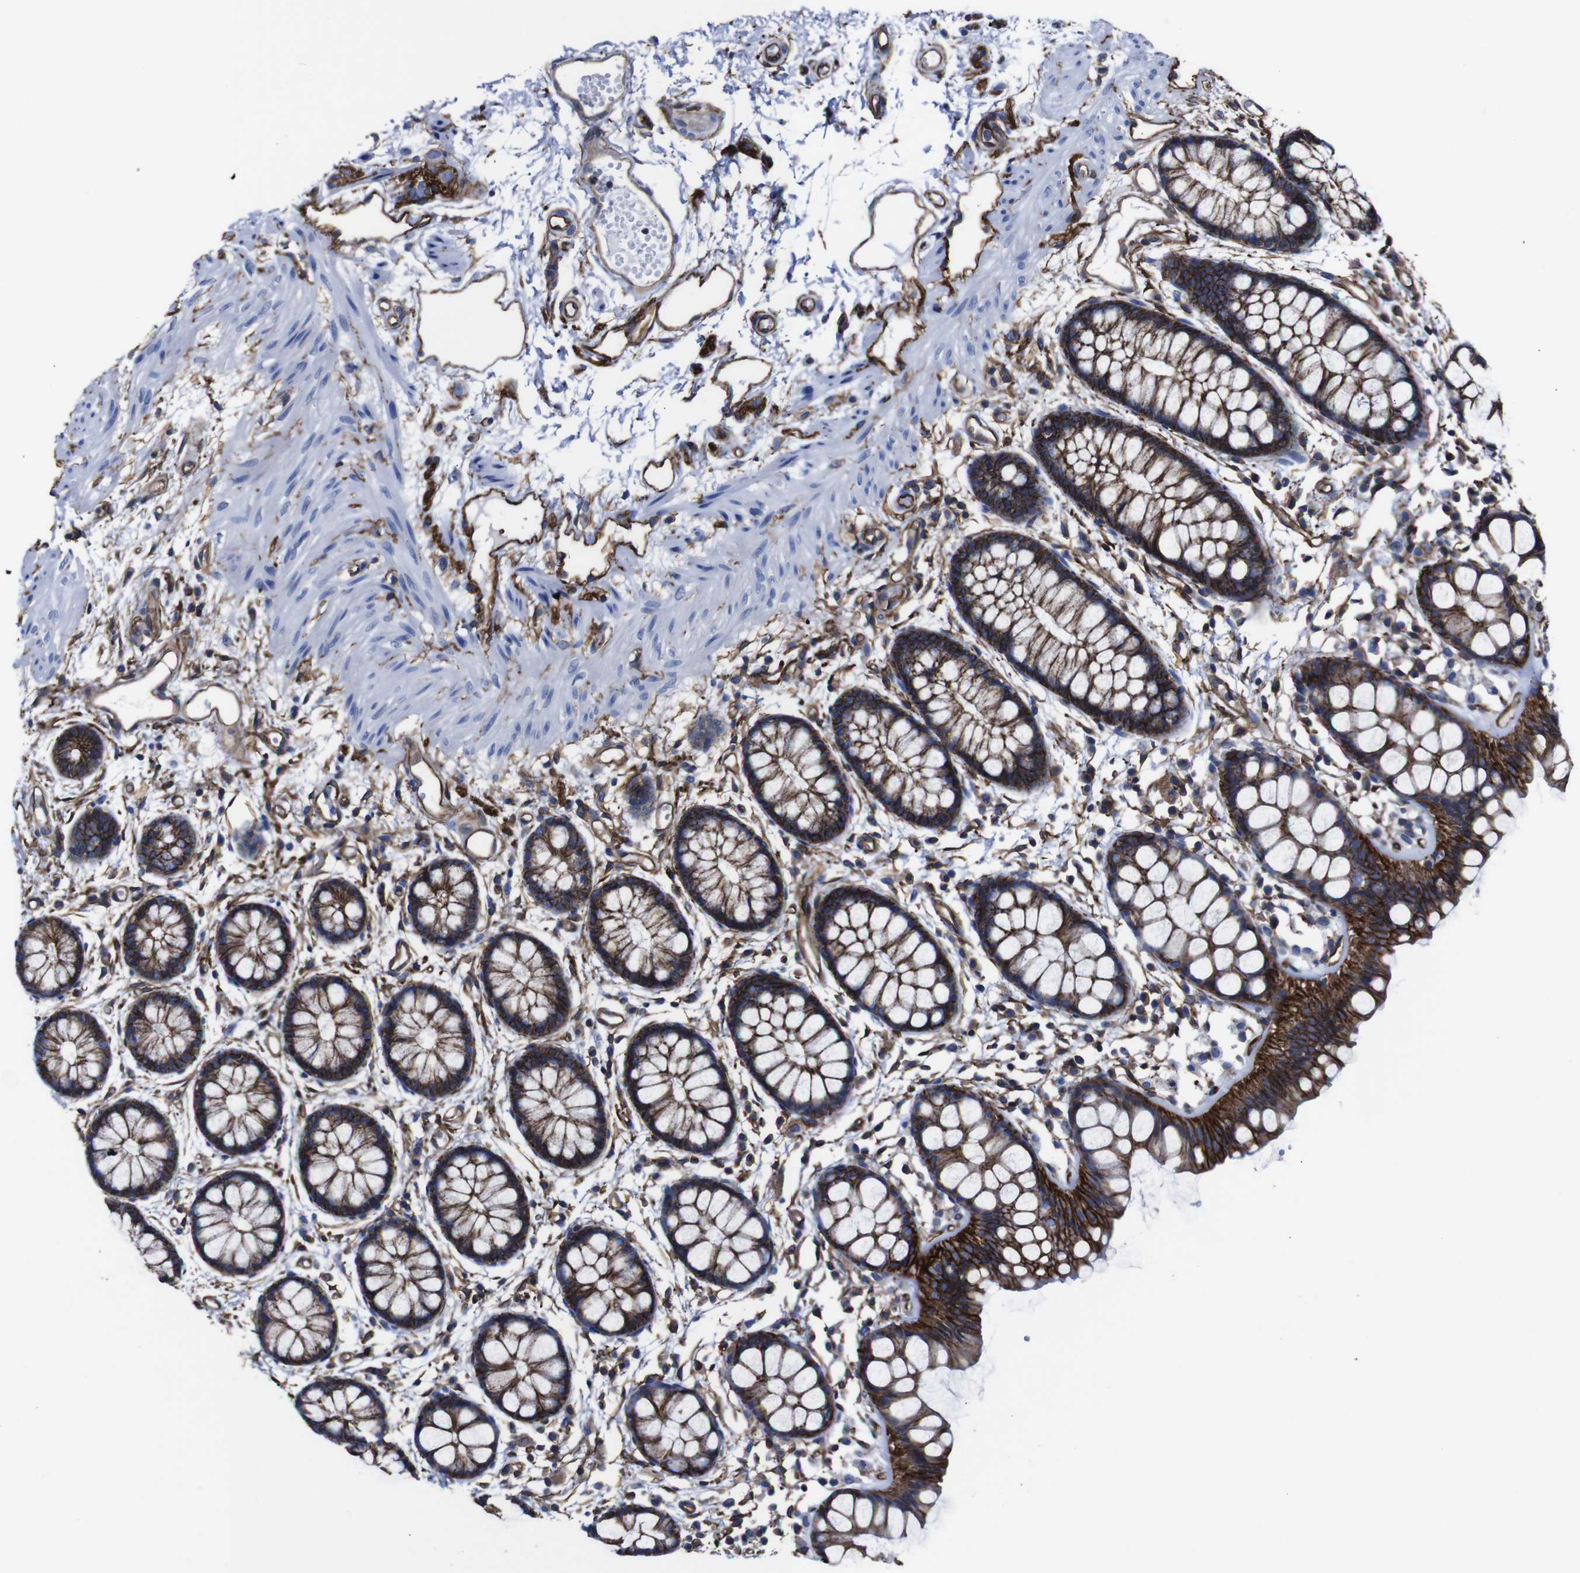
{"staining": {"intensity": "strong", "quantity": ">75%", "location": "cytoplasmic/membranous"}, "tissue": "rectum", "cell_type": "Glandular cells", "image_type": "normal", "snomed": [{"axis": "morphology", "description": "Normal tissue, NOS"}, {"axis": "topography", "description": "Rectum"}], "caption": "A photomicrograph showing strong cytoplasmic/membranous expression in about >75% of glandular cells in unremarkable rectum, as visualized by brown immunohistochemical staining.", "gene": "SPTBN1", "patient": {"sex": "female", "age": 66}}